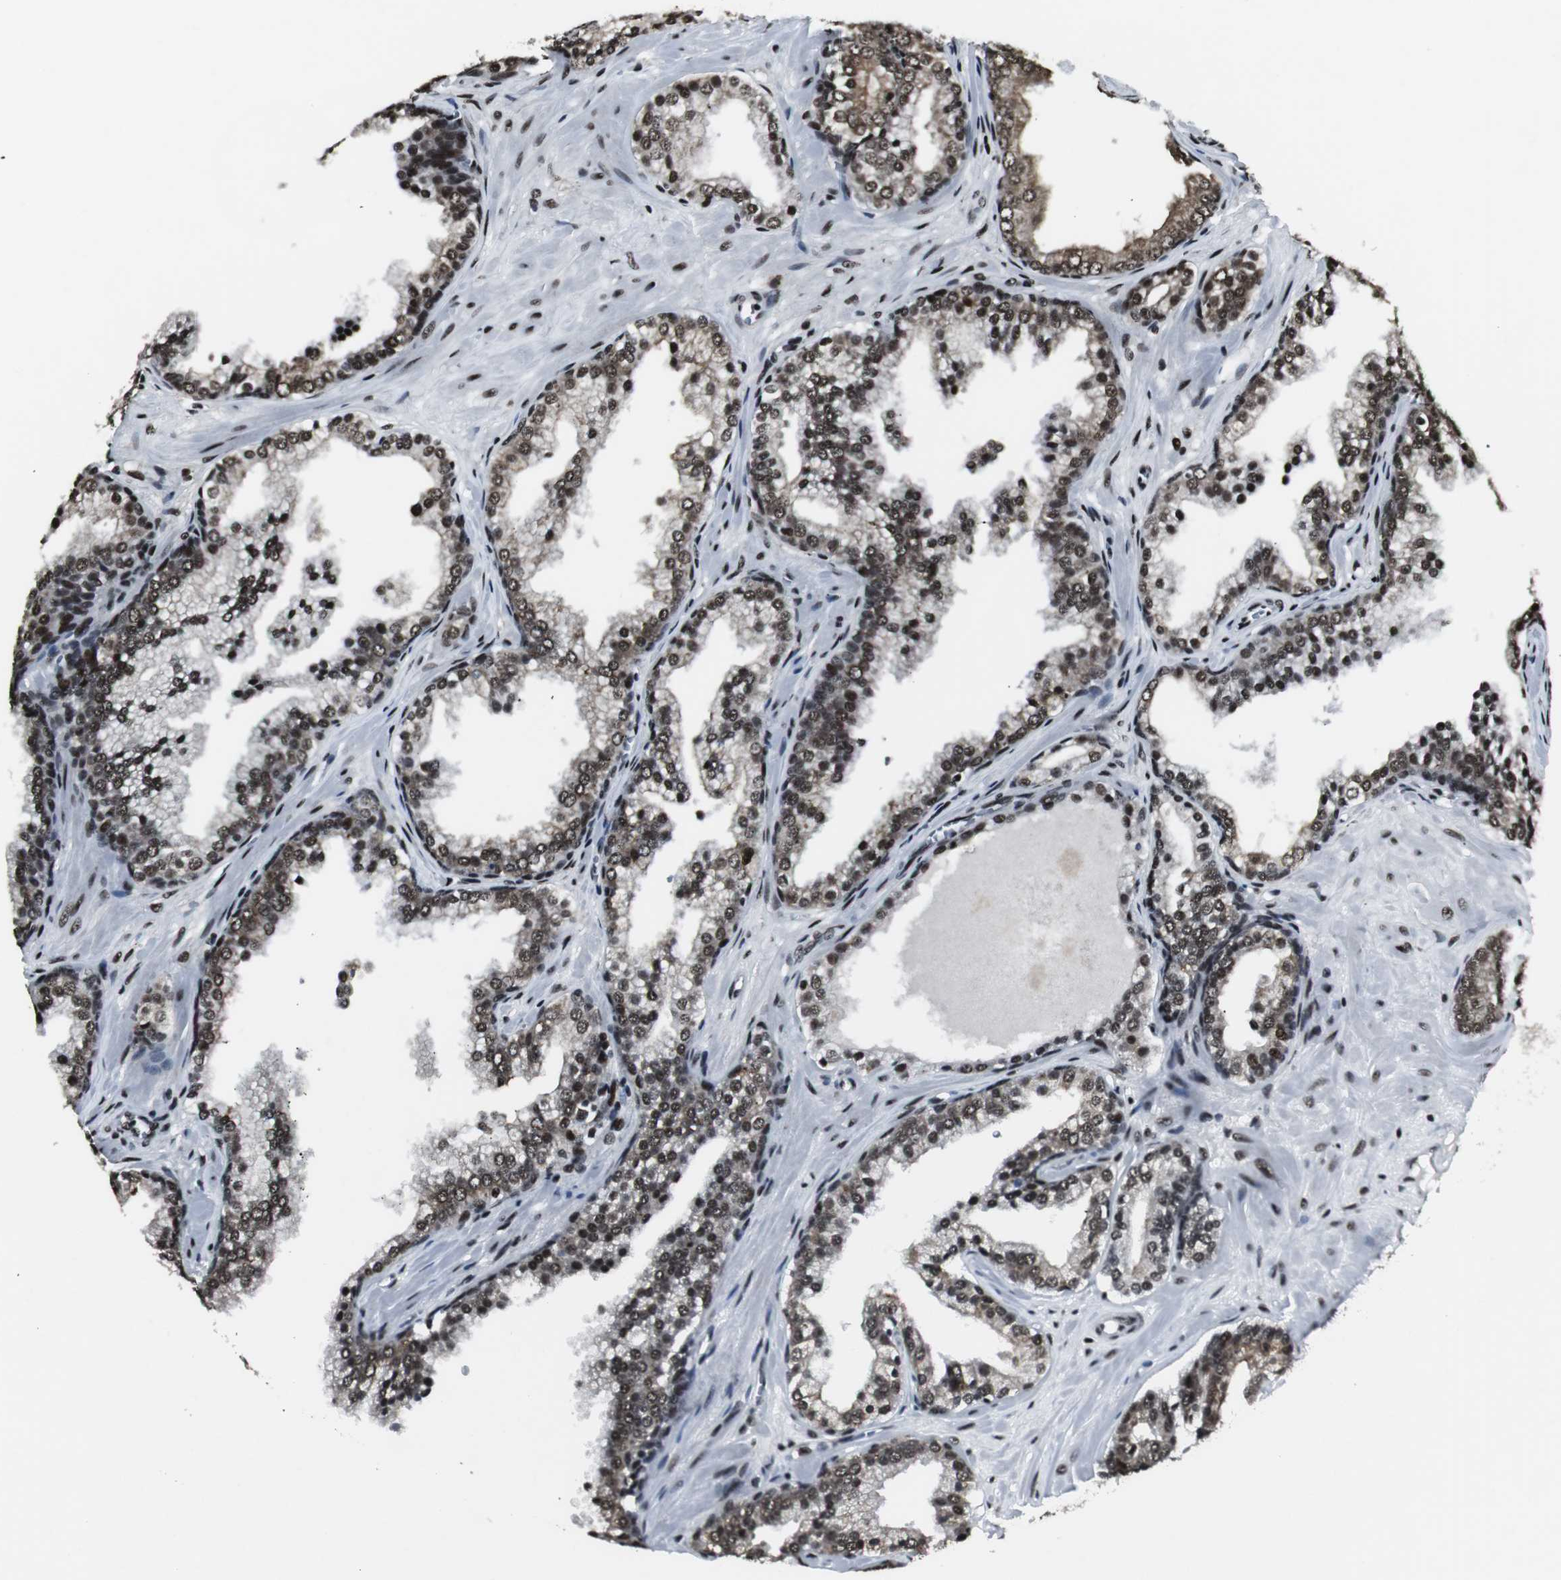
{"staining": {"intensity": "strong", "quantity": ">75%", "location": "cytoplasmic/membranous,nuclear"}, "tissue": "prostate cancer", "cell_type": "Tumor cells", "image_type": "cancer", "snomed": [{"axis": "morphology", "description": "Adenocarcinoma, Low grade"}, {"axis": "topography", "description": "Prostate"}], "caption": "Protein staining demonstrates strong cytoplasmic/membranous and nuclear positivity in approximately >75% of tumor cells in prostate low-grade adenocarcinoma.", "gene": "PARN", "patient": {"sex": "male", "age": 57}}